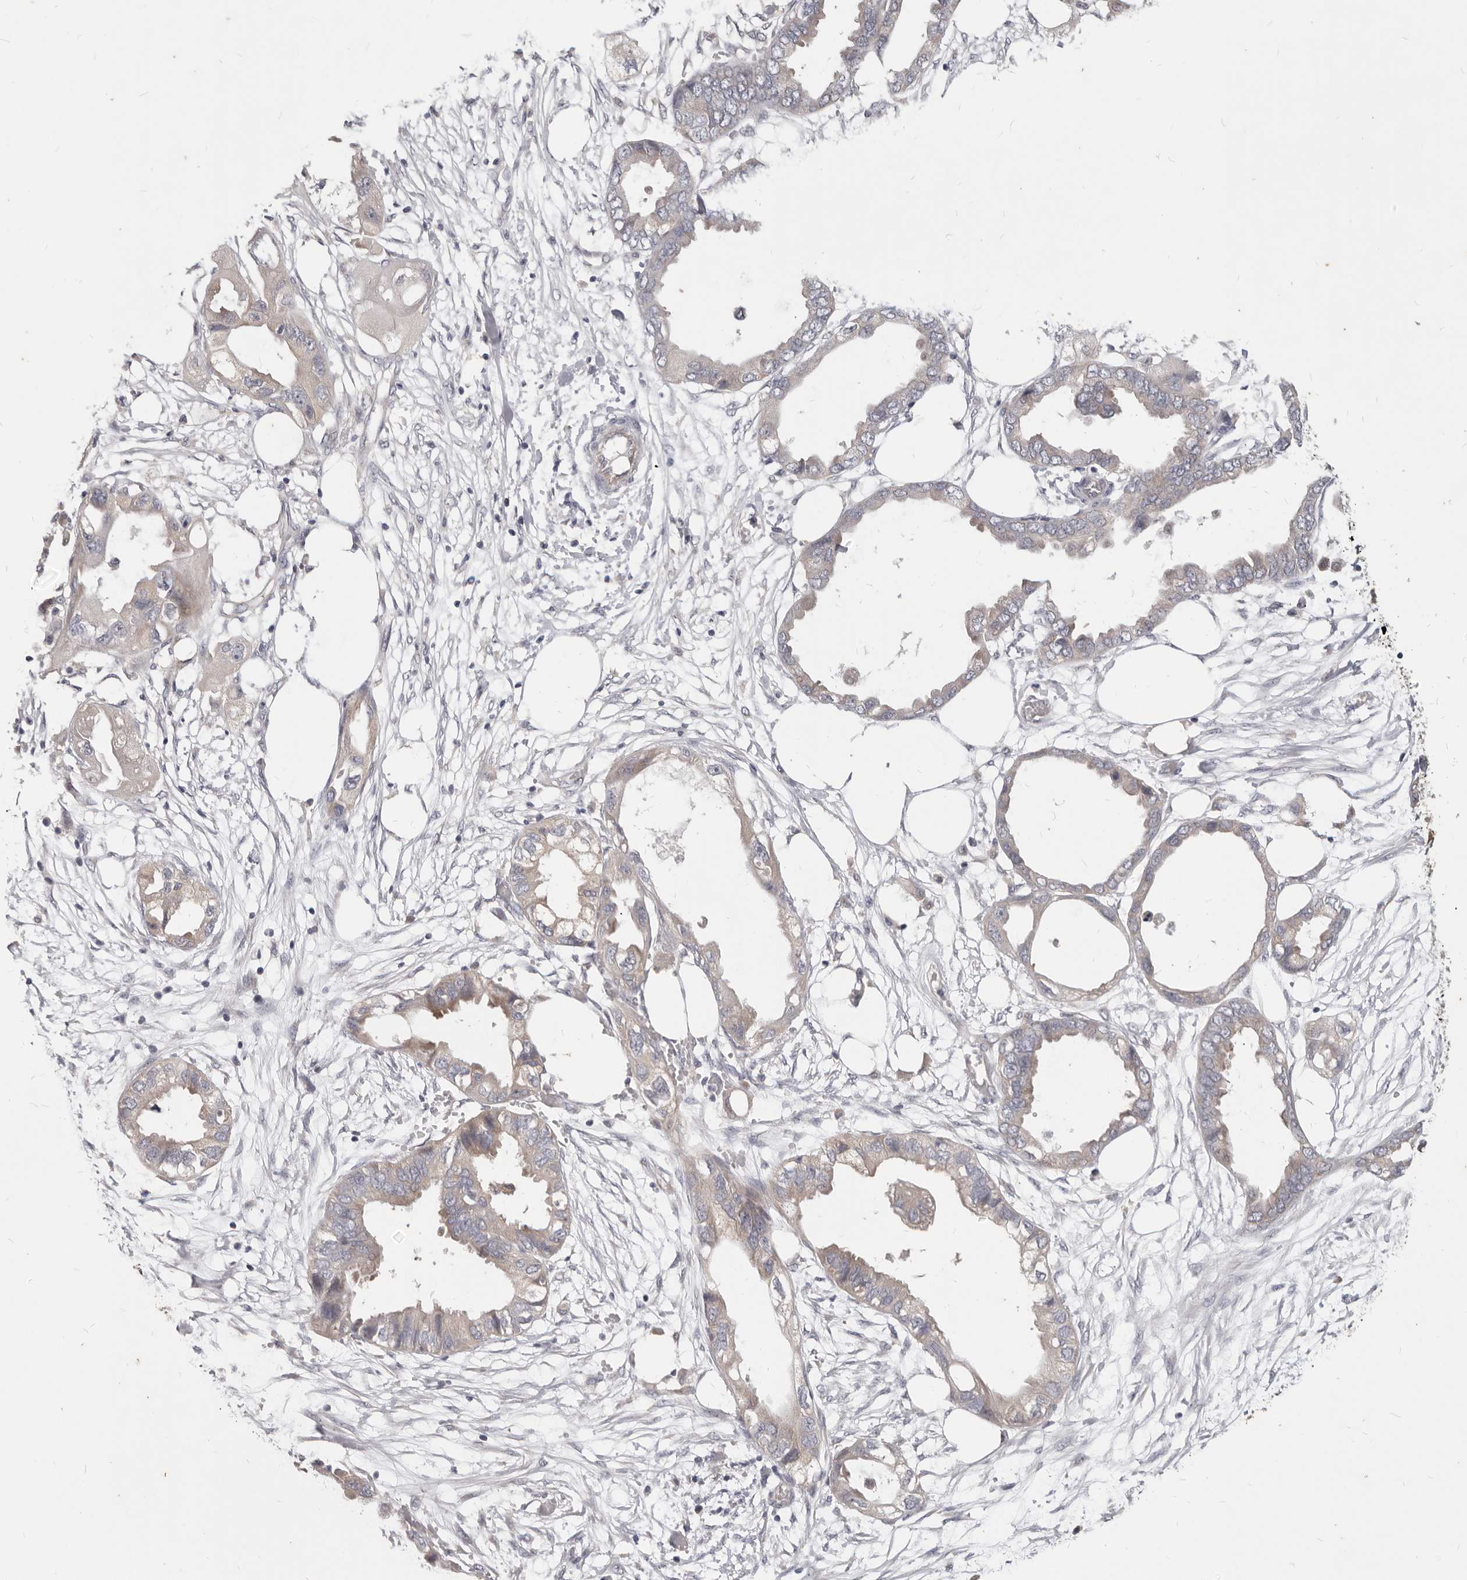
{"staining": {"intensity": "negative", "quantity": "none", "location": "none"}, "tissue": "endometrial cancer", "cell_type": "Tumor cells", "image_type": "cancer", "snomed": [{"axis": "morphology", "description": "Adenocarcinoma, NOS"}, {"axis": "morphology", "description": "Adenocarcinoma, metastatic, NOS"}, {"axis": "topography", "description": "Adipose tissue"}, {"axis": "topography", "description": "Endometrium"}], "caption": "This is an immunohistochemistry image of endometrial cancer (adenocarcinoma). There is no staining in tumor cells.", "gene": "WDR77", "patient": {"sex": "female", "age": 67}}